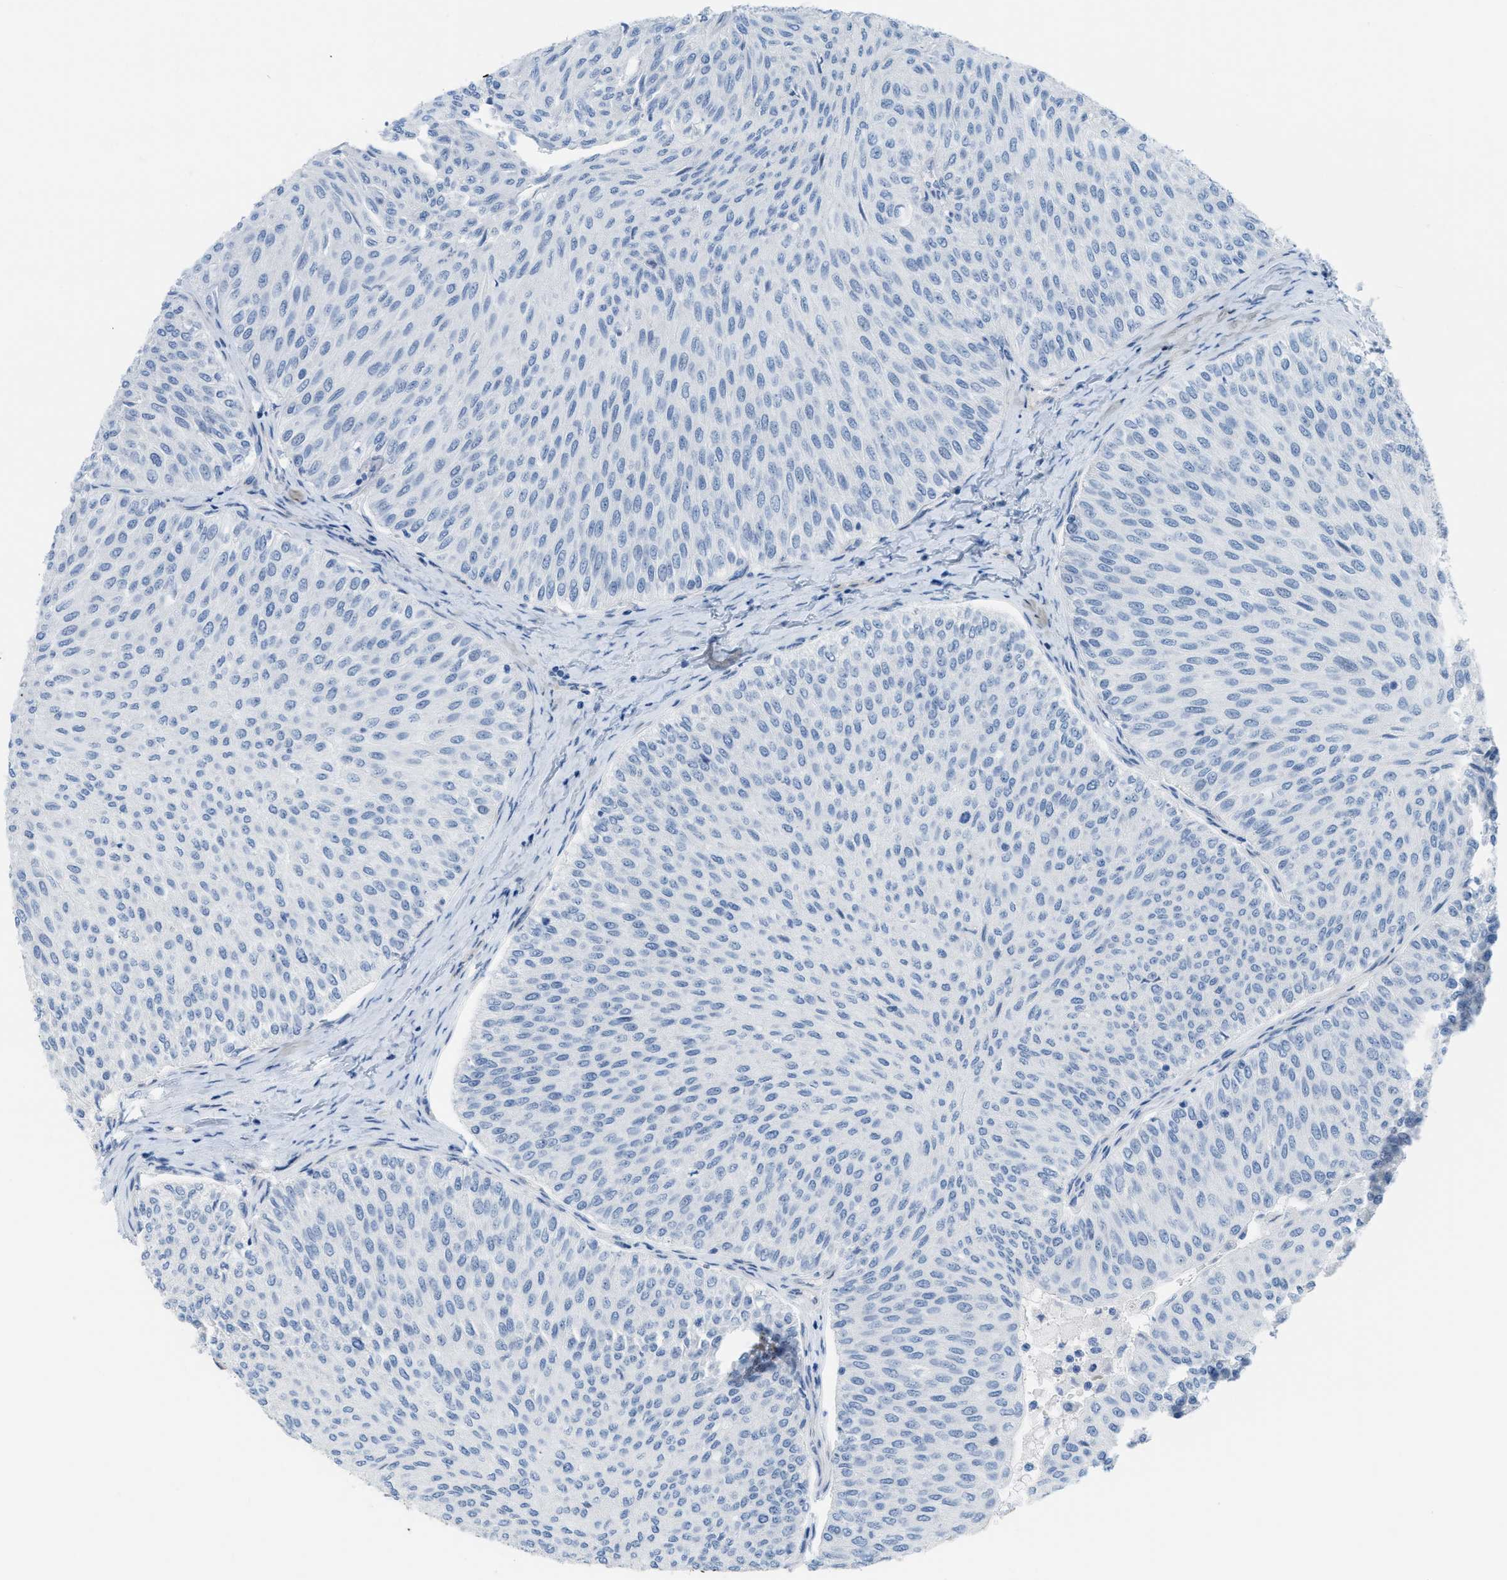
{"staining": {"intensity": "negative", "quantity": "none", "location": "none"}, "tissue": "urothelial cancer", "cell_type": "Tumor cells", "image_type": "cancer", "snomed": [{"axis": "morphology", "description": "Urothelial carcinoma, Low grade"}, {"axis": "topography", "description": "Urinary bladder"}], "caption": "There is no significant expression in tumor cells of urothelial carcinoma (low-grade).", "gene": "SLC12A1", "patient": {"sex": "male", "age": 78}}